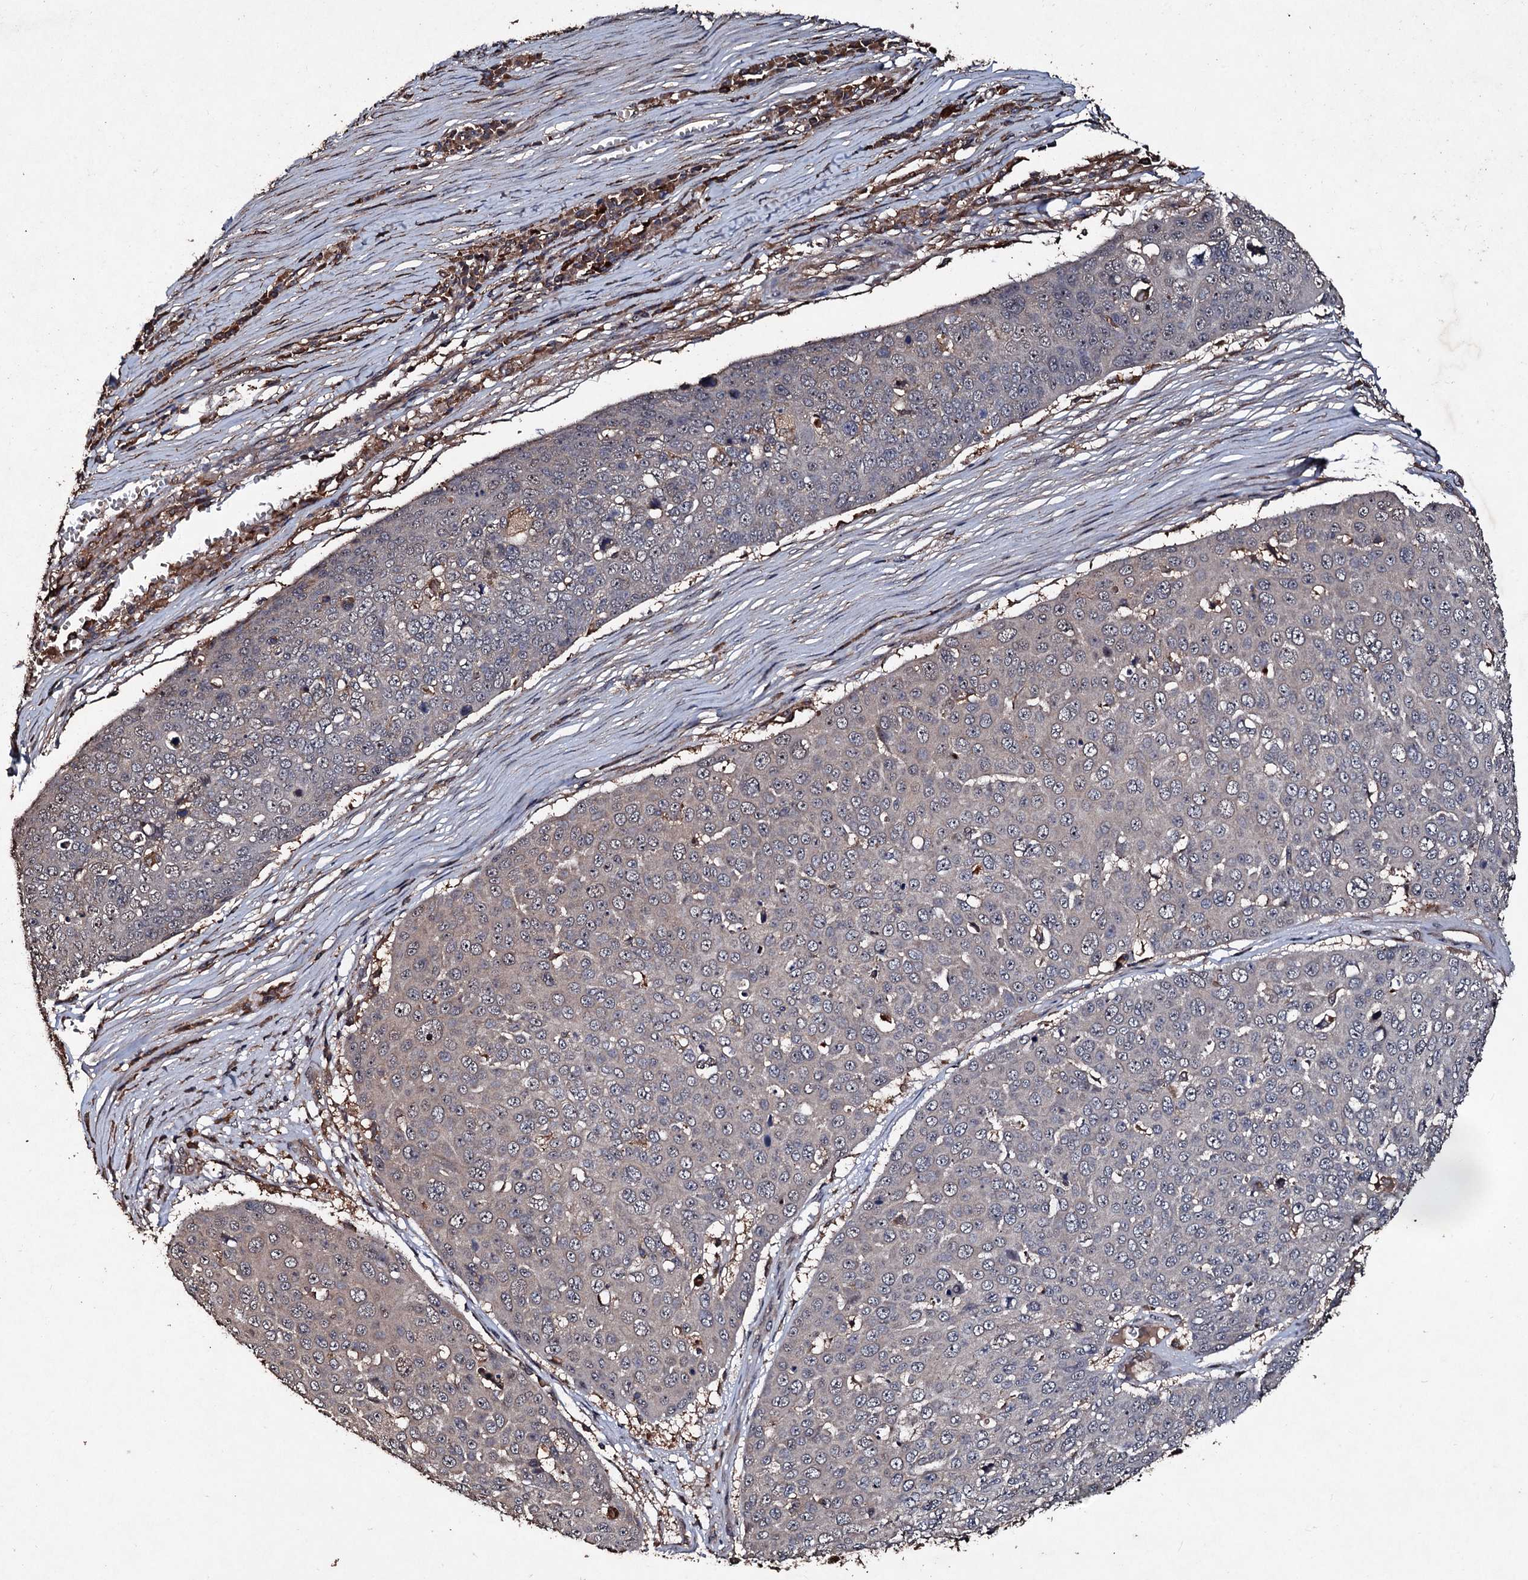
{"staining": {"intensity": "negative", "quantity": "none", "location": "none"}, "tissue": "skin cancer", "cell_type": "Tumor cells", "image_type": "cancer", "snomed": [{"axis": "morphology", "description": "Squamous cell carcinoma, NOS"}, {"axis": "topography", "description": "Skin"}], "caption": "A high-resolution histopathology image shows immunohistochemistry (IHC) staining of skin cancer (squamous cell carcinoma), which reveals no significant staining in tumor cells.", "gene": "KERA", "patient": {"sex": "male", "age": 71}}